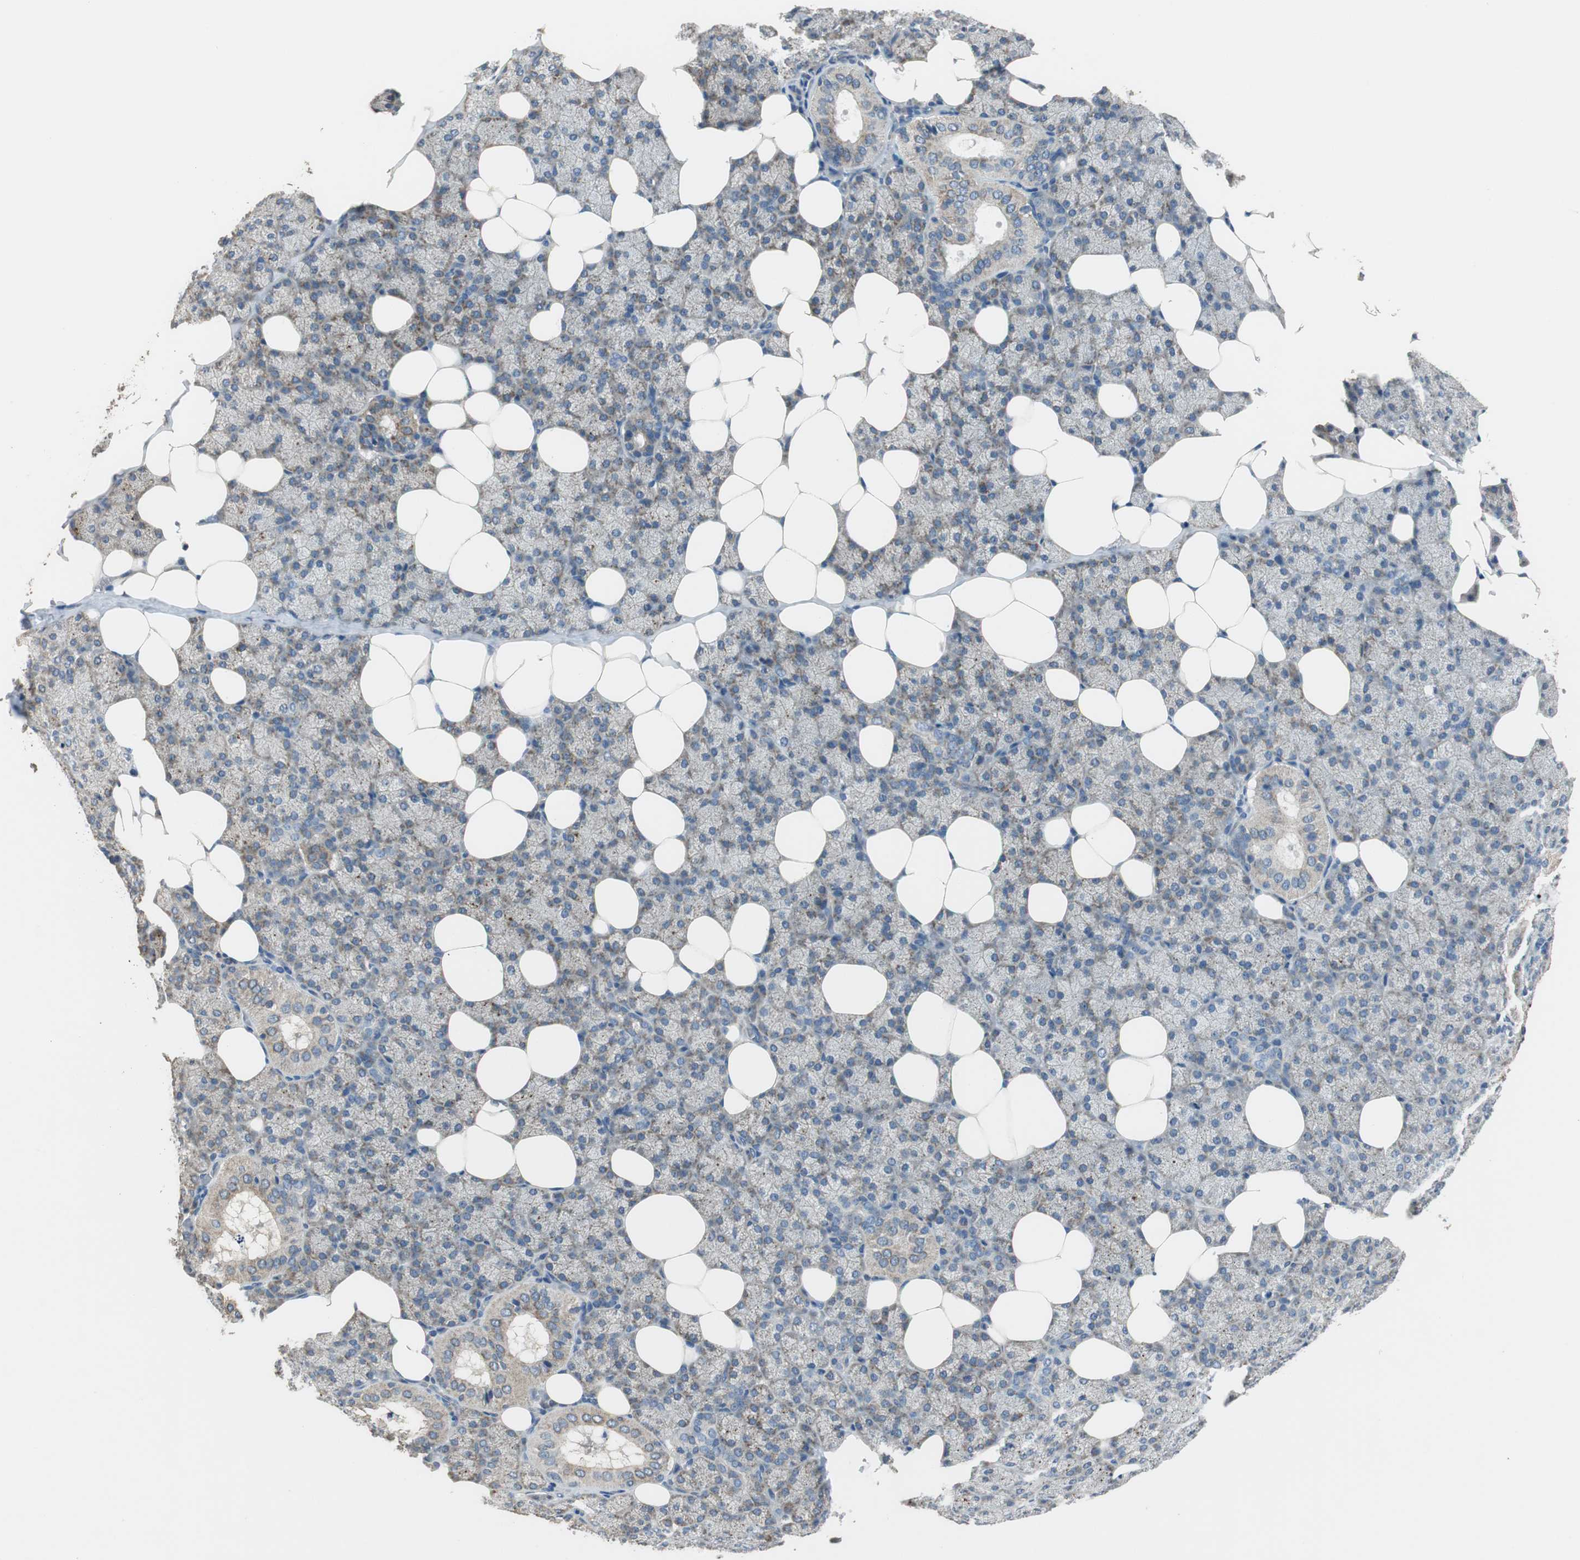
{"staining": {"intensity": "moderate", "quantity": "25%-75%", "location": "cytoplasmic/membranous"}, "tissue": "salivary gland", "cell_type": "Glandular cells", "image_type": "normal", "snomed": [{"axis": "morphology", "description": "Normal tissue, NOS"}, {"axis": "topography", "description": "Lymph node"}, {"axis": "topography", "description": "Salivary gland"}], "caption": "Immunohistochemistry (IHC) photomicrograph of benign salivary gland: human salivary gland stained using immunohistochemistry (IHC) demonstrates medium levels of moderate protein expression localized specifically in the cytoplasmic/membranous of glandular cells, appearing as a cytoplasmic/membranous brown color.", "gene": "MSTO1", "patient": {"sex": "male", "age": 8}}